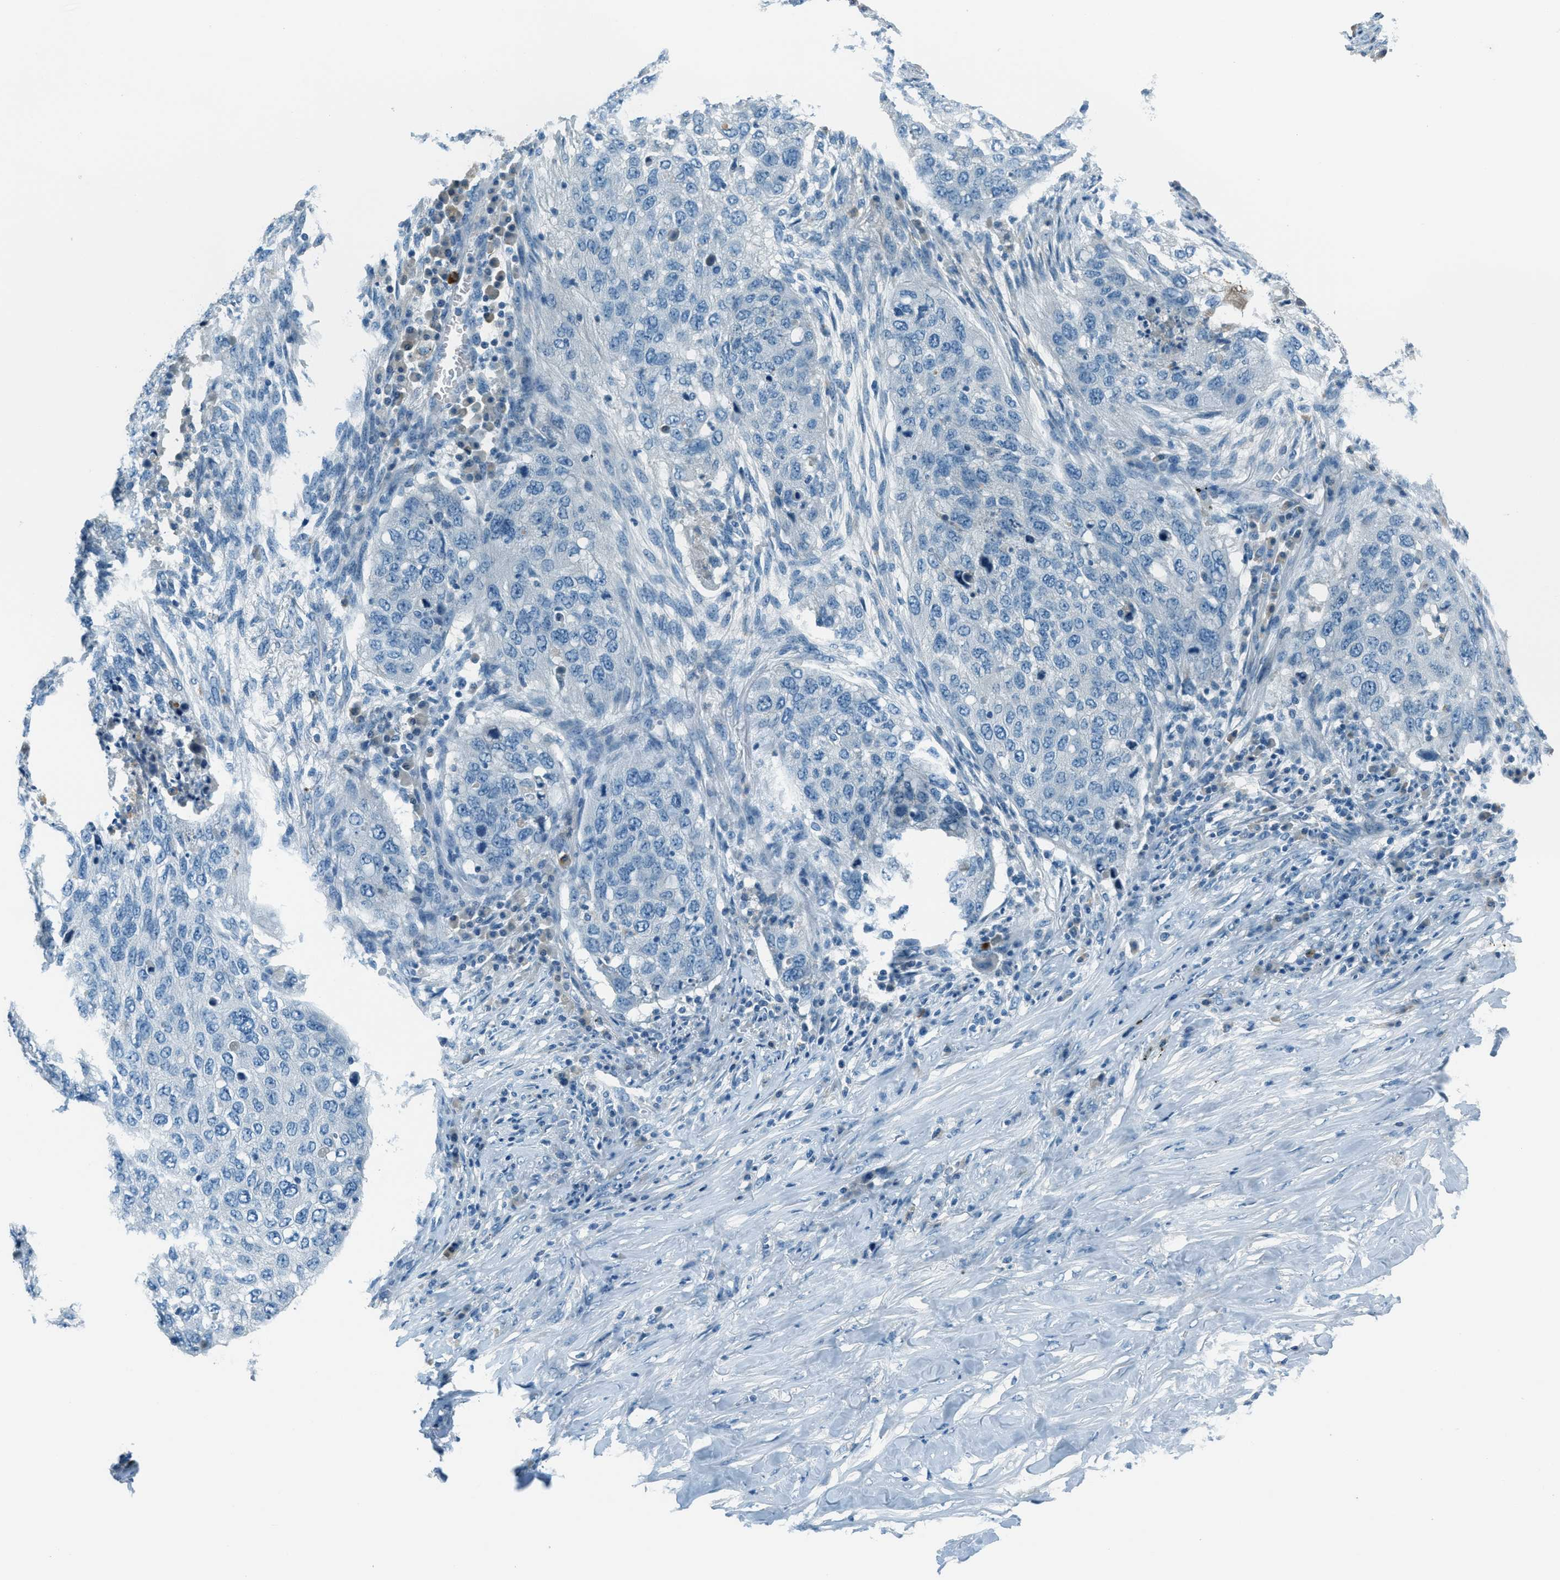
{"staining": {"intensity": "negative", "quantity": "none", "location": "none"}, "tissue": "lung cancer", "cell_type": "Tumor cells", "image_type": "cancer", "snomed": [{"axis": "morphology", "description": "Squamous cell carcinoma, NOS"}, {"axis": "topography", "description": "Lung"}], "caption": "Histopathology image shows no significant protein staining in tumor cells of squamous cell carcinoma (lung).", "gene": "MSLN", "patient": {"sex": "female", "age": 63}}